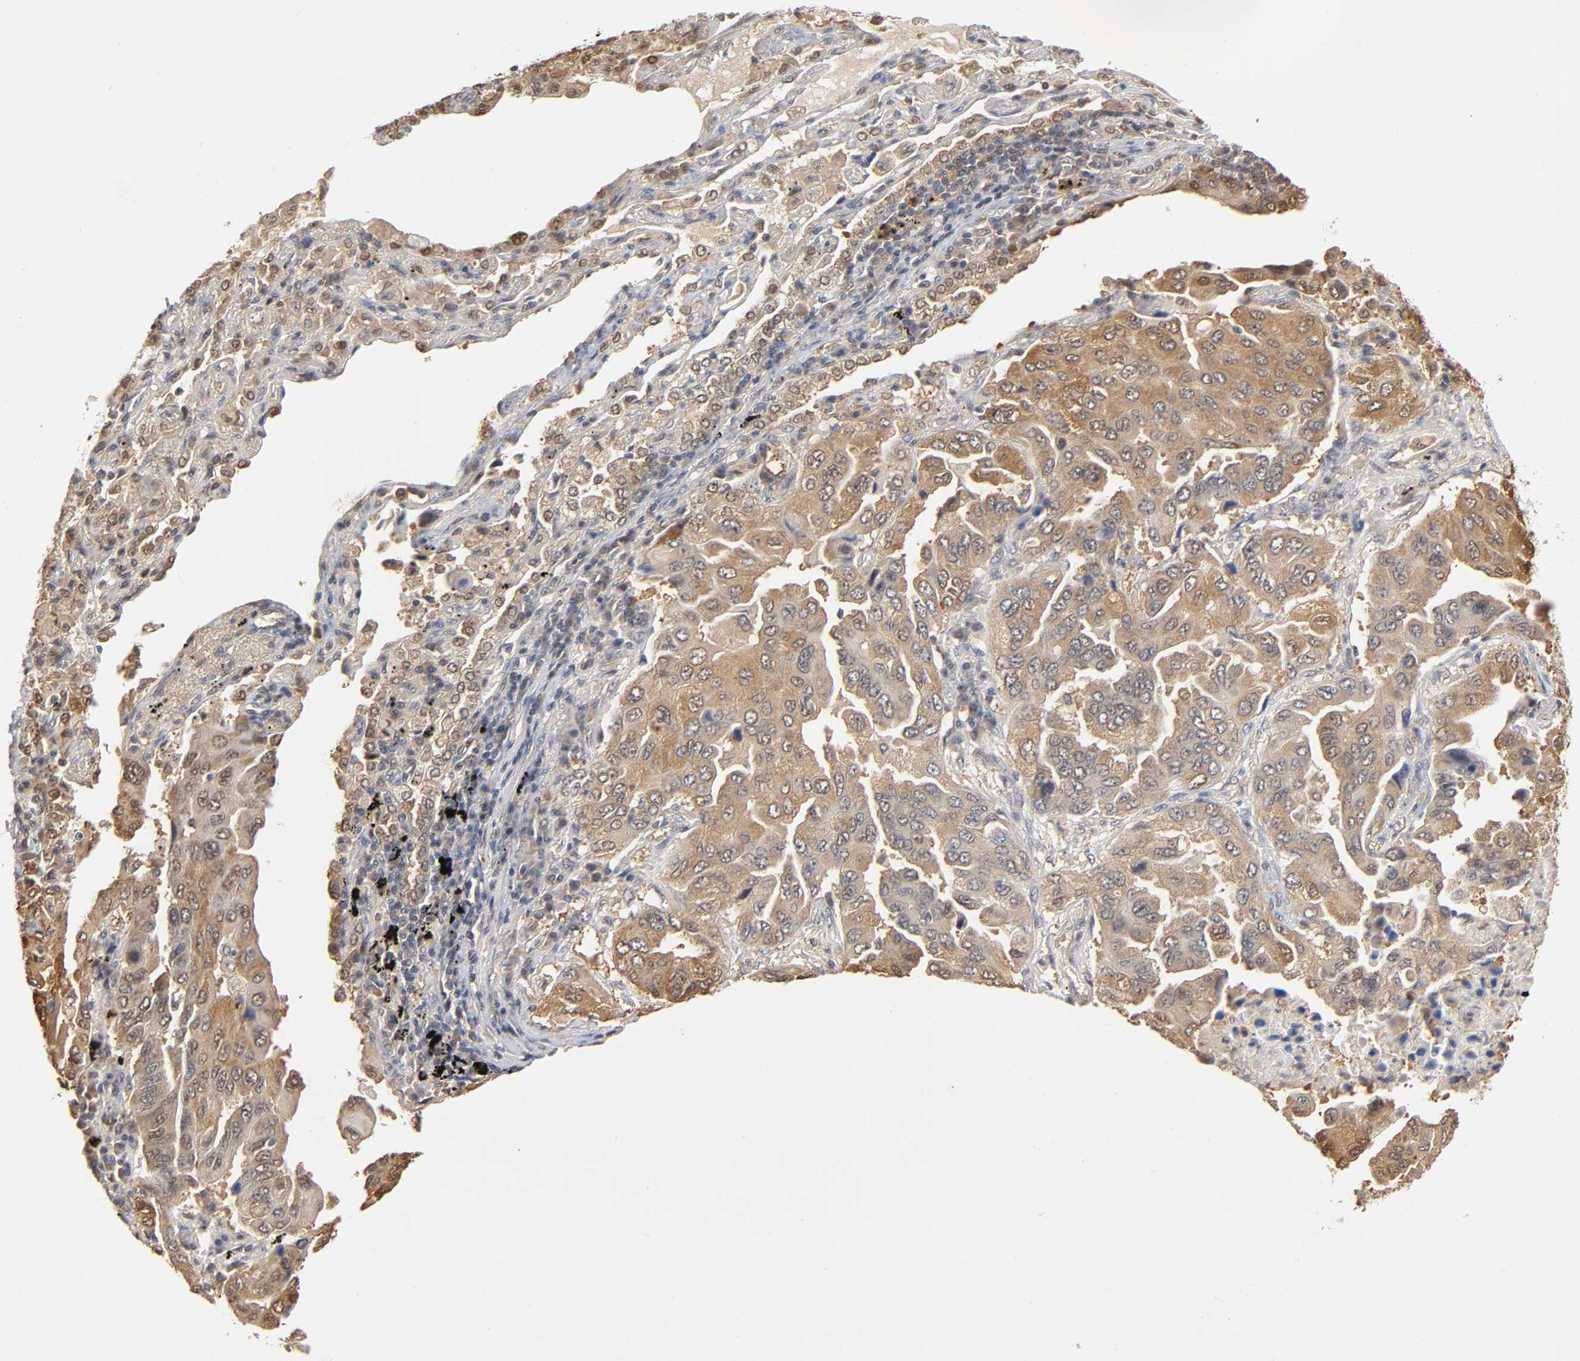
{"staining": {"intensity": "moderate", "quantity": "25%-75%", "location": "cytoplasmic/membranous"}, "tissue": "lung cancer", "cell_type": "Tumor cells", "image_type": "cancer", "snomed": [{"axis": "morphology", "description": "Adenocarcinoma, NOS"}, {"axis": "topography", "description": "Lung"}], "caption": "Immunohistochemistry (DAB (3,3'-diaminobenzidine)) staining of human lung adenocarcinoma demonstrates moderate cytoplasmic/membranous protein positivity in about 25%-75% of tumor cells.", "gene": "DFFB", "patient": {"sex": "female", "age": 65}}